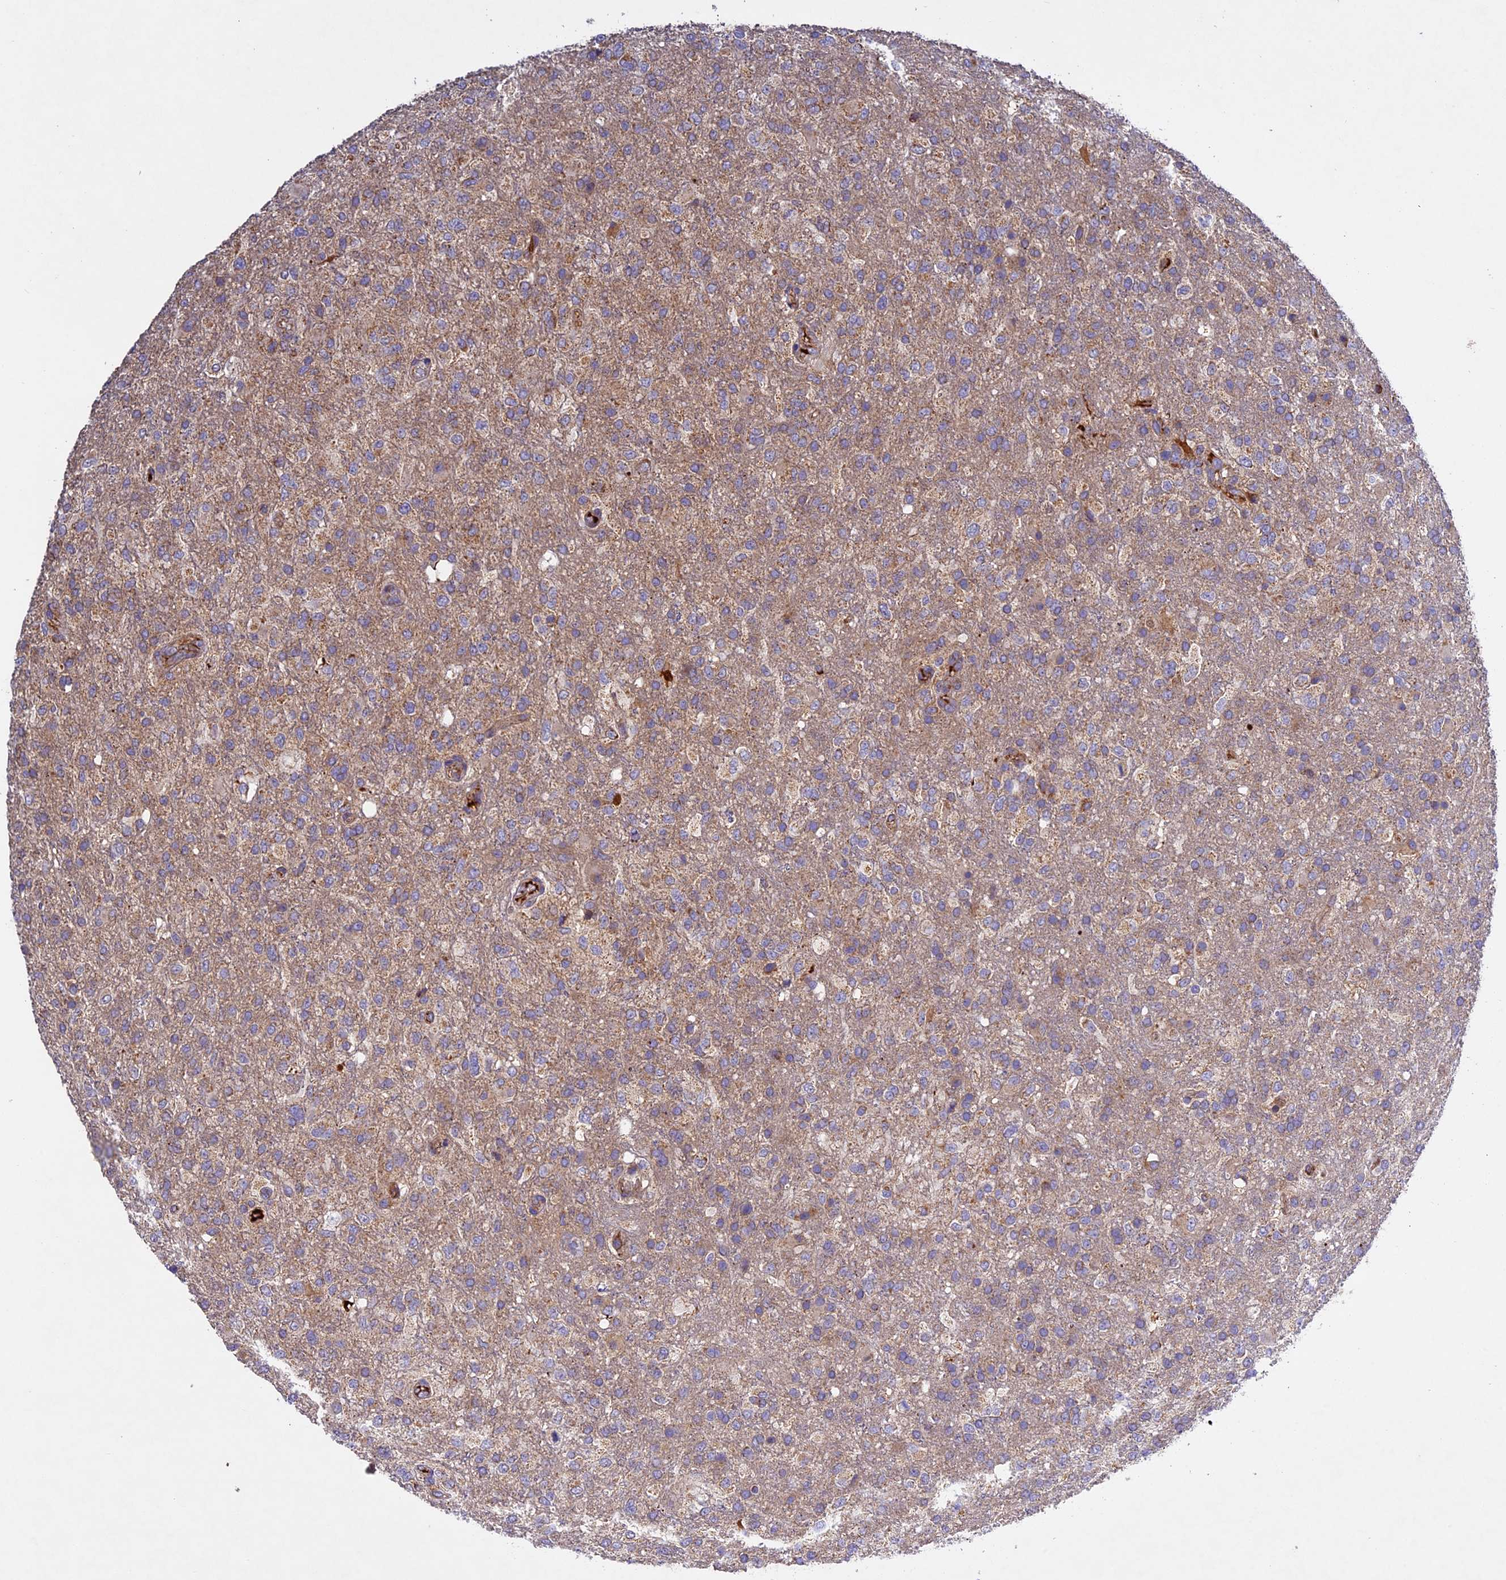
{"staining": {"intensity": "weak", "quantity": ">75%", "location": "cytoplasmic/membranous"}, "tissue": "glioma", "cell_type": "Tumor cells", "image_type": "cancer", "snomed": [{"axis": "morphology", "description": "Glioma, malignant, High grade"}, {"axis": "topography", "description": "Brain"}], "caption": "High-grade glioma (malignant) tissue reveals weak cytoplasmic/membranous staining in approximately >75% of tumor cells, visualized by immunohistochemistry. (IHC, brightfield microscopy, high magnification).", "gene": "OCEL1", "patient": {"sex": "female", "age": 74}}